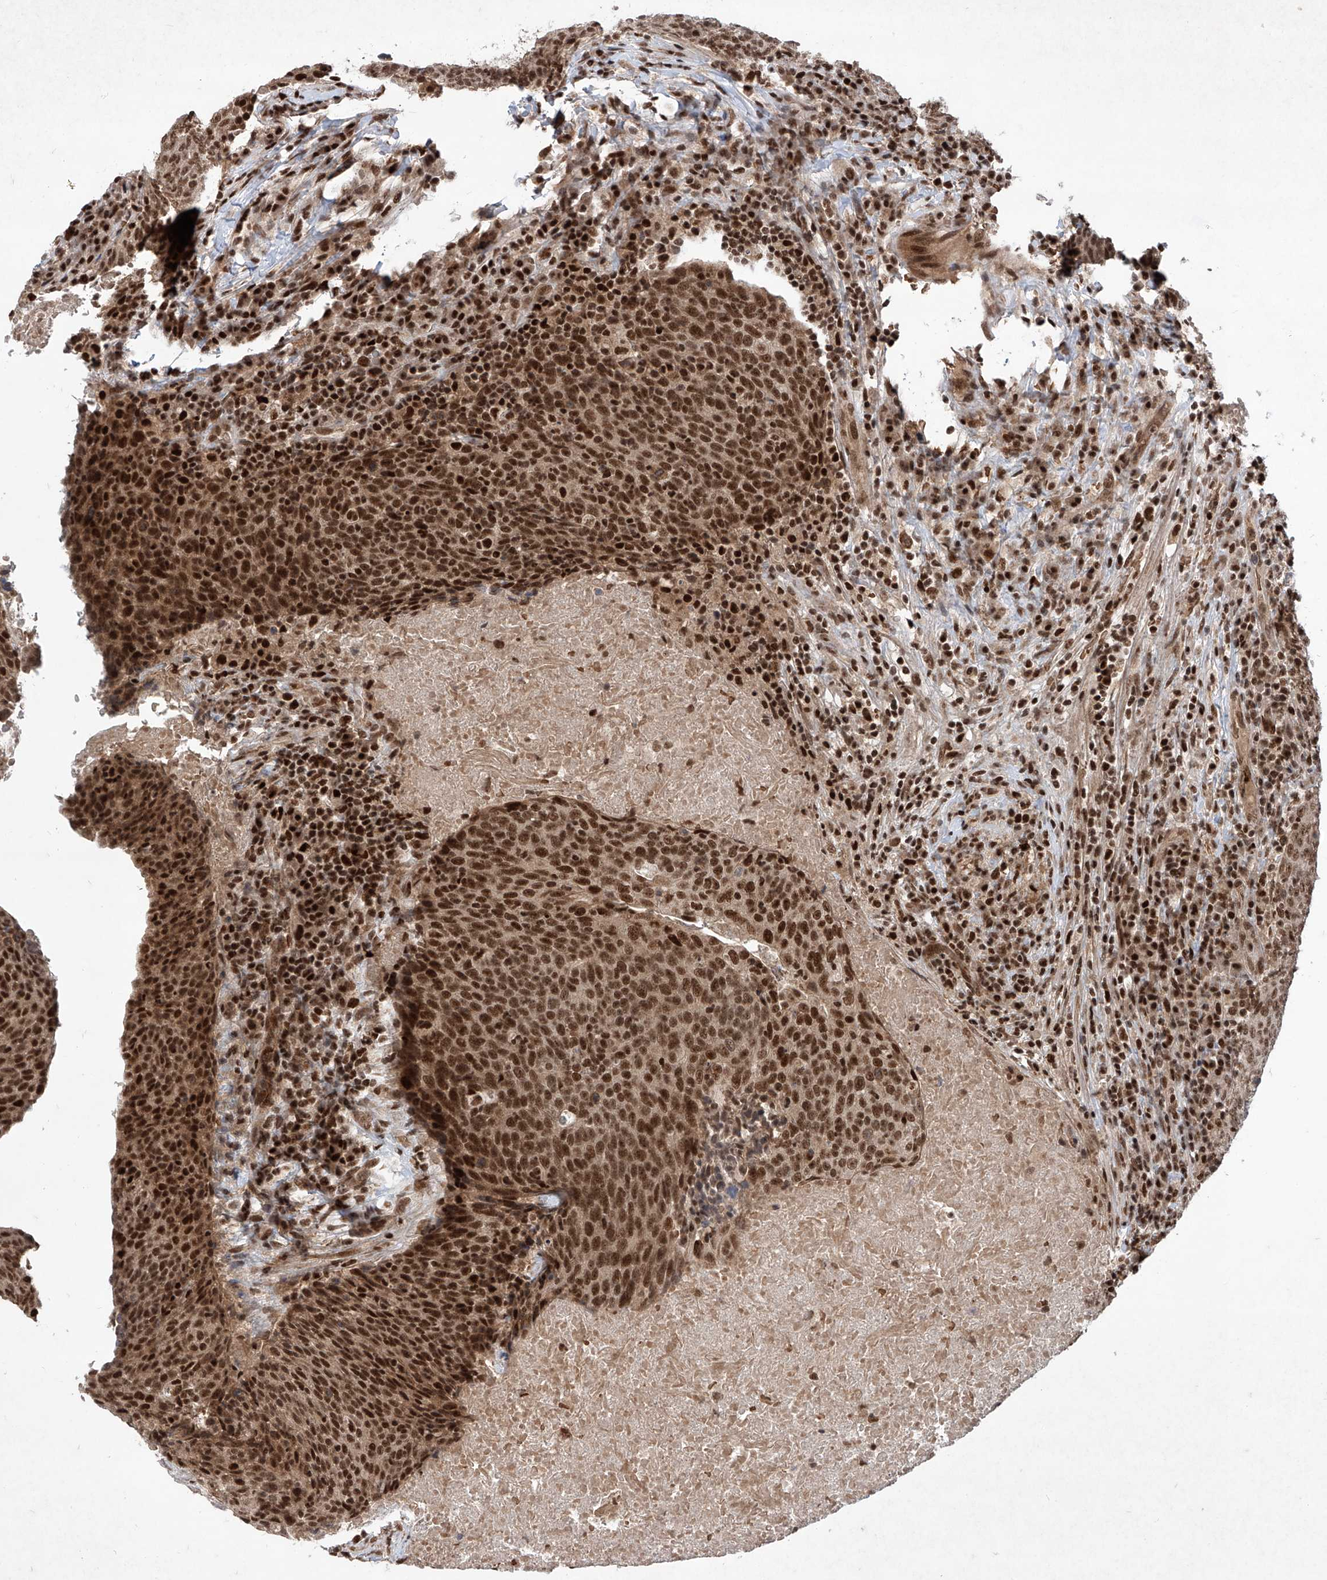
{"staining": {"intensity": "strong", "quantity": ">75%", "location": "cytoplasmic/membranous,nuclear"}, "tissue": "head and neck cancer", "cell_type": "Tumor cells", "image_type": "cancer", "snomed": [{"axis": "morphology", "description": "Squamous cell carcinoma, NOS"}, {"axis": "morphology", "description": "Squamous cell carcinoma, metastatic, NOS"}, {"axis": "topography", "description": "Lymph node"}, {"axis": "topography", "description": "Head-Neck"}], "caption": "Head and neck cancer was stained to show a protein in brown. There is high levels of strong cytoplasmic/membranous and nuclear positivity in approximately >75% of tumor cells.", "gene": "IRF2", "patient": {"sex": "male", "age": 62}}